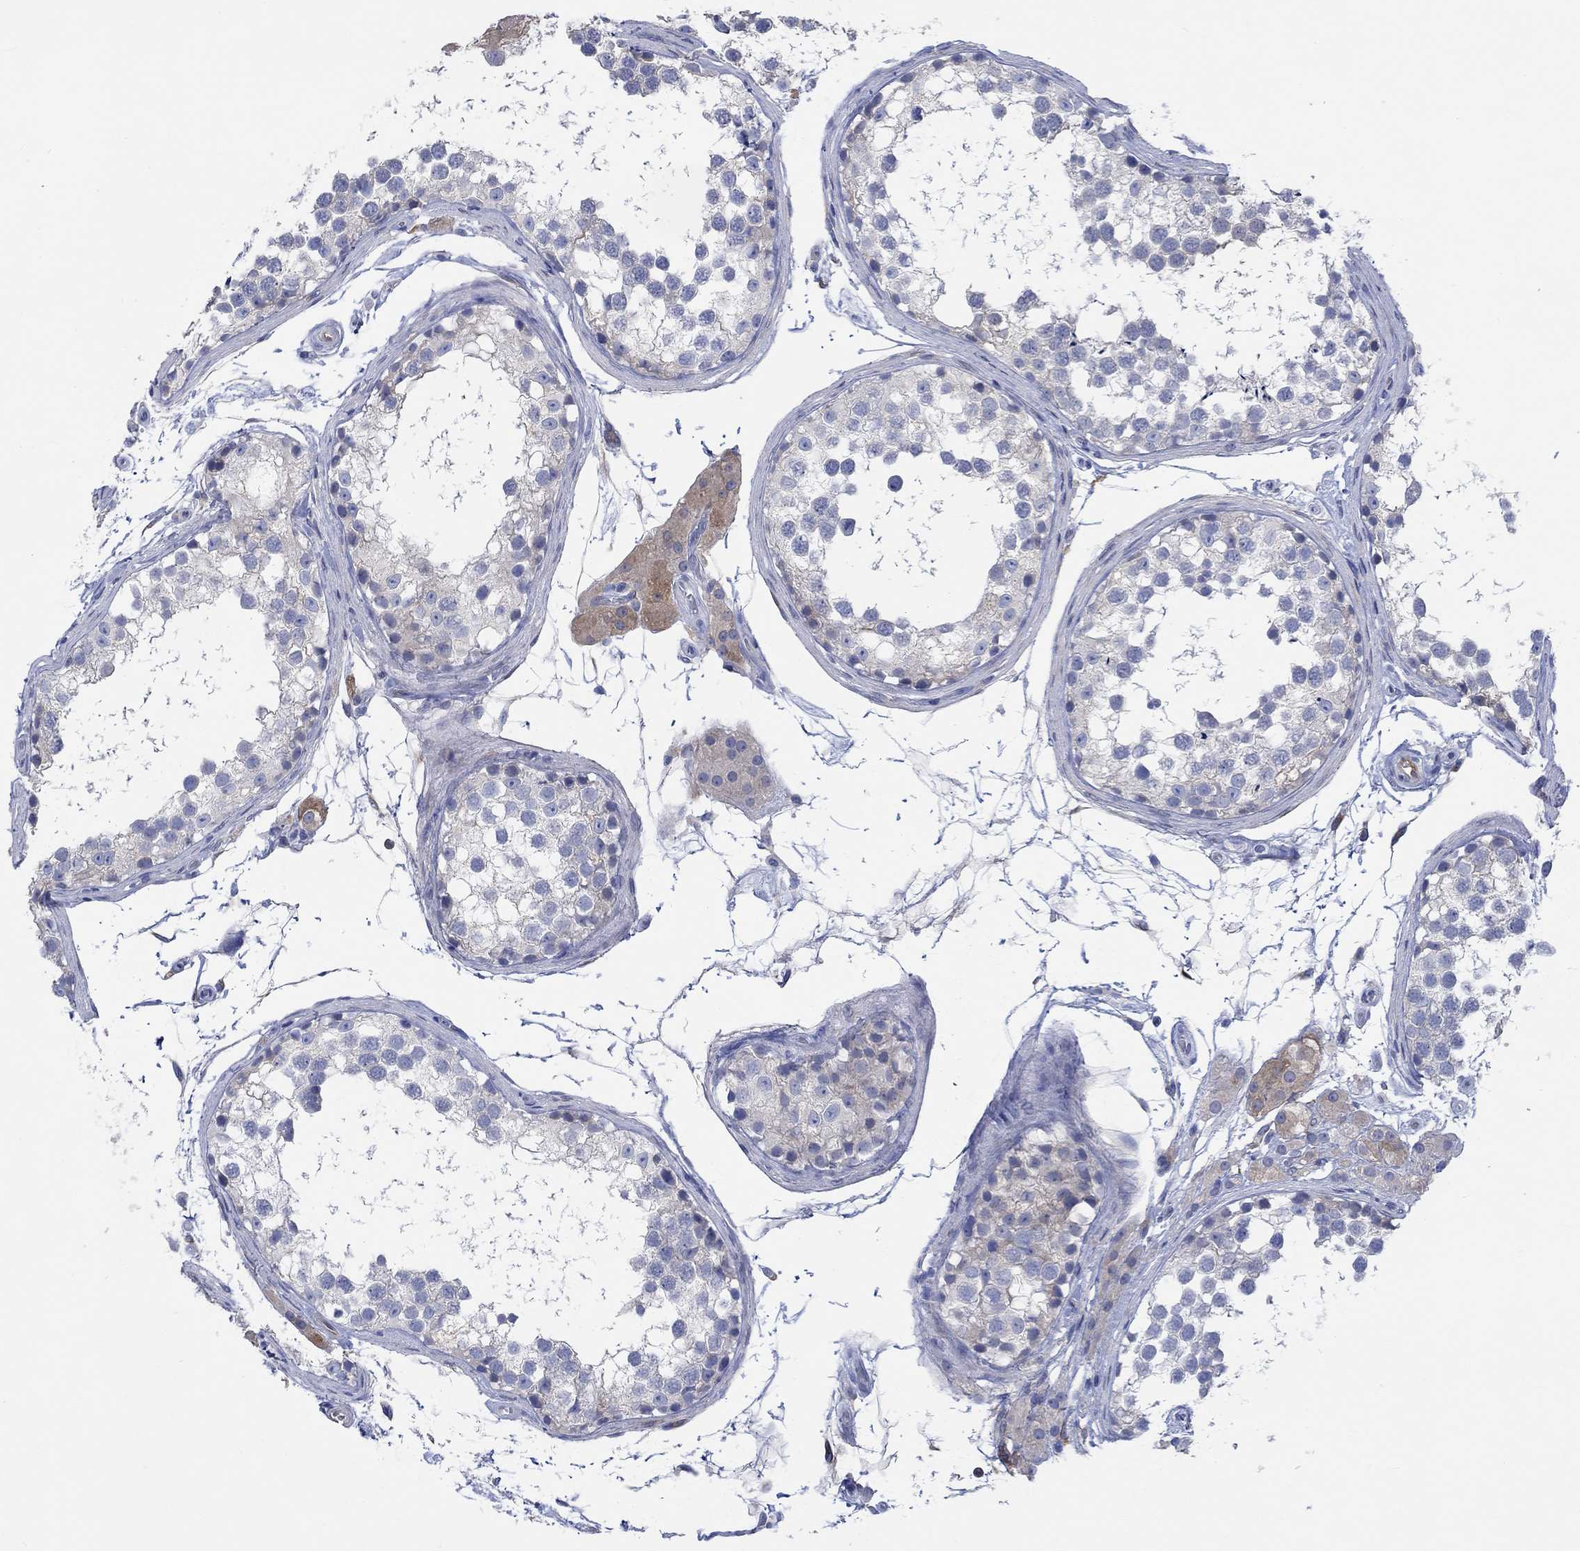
{"staining": {"intensity": "negative", "quantity": "none", "location": "none"}, "tissue": "testis", "cell_type": "Cells in seminiferous ducts", "image_type": "normal", "snomed": [{"axis": "morphology", "description": "Normal tissue, NOS"}, {"axis": "morphology", "description": "Seminoma, NOS"}, {"axis": "topography", "description": "Testis"}], "caption": "An immunohistochemistry image of unremarkable testis is shown. There is no staining in cells in seminiferous ducts of testis.", "gene": "TGM2", "patient": {"sex": "male", "age": 65}}